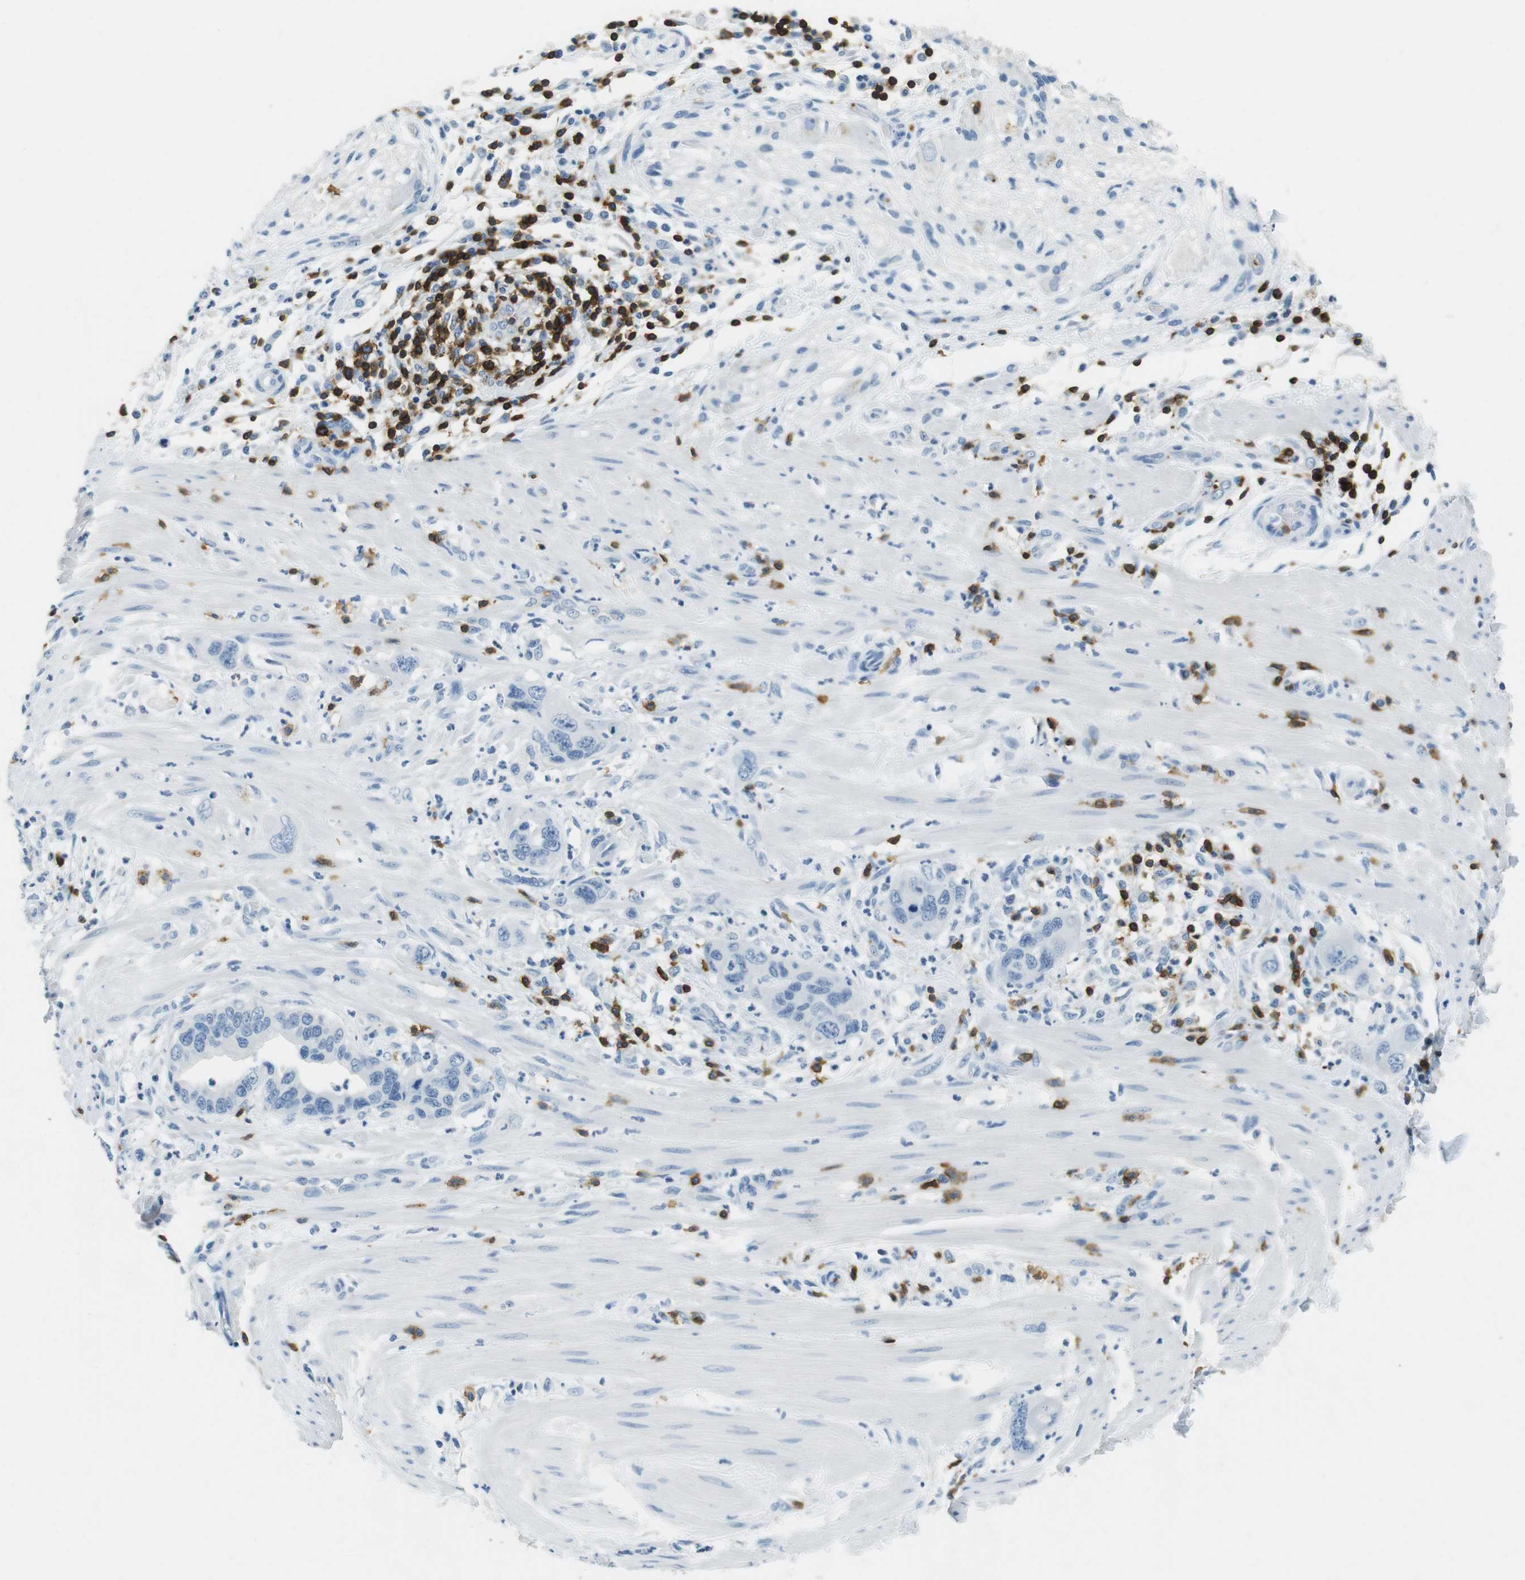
{"staining": {"intensity": "negative", "quantity": "none", "location": "none"}, "tissue": "pancreatic cancer", "cell_type": "Tumor cells", "image_type": "cancer", "snomed": [{"axis": "morphology", "description": "Adenocarcinoma, NOS"}, {"axis": "topography", "description": "Pancreas"}], "caption": "Image shows no significant protein positivity in tumor cells of pancreatic adenocarcinoma.", "gene": "LAT", "patient": {"sex": "female", "age": 71}}